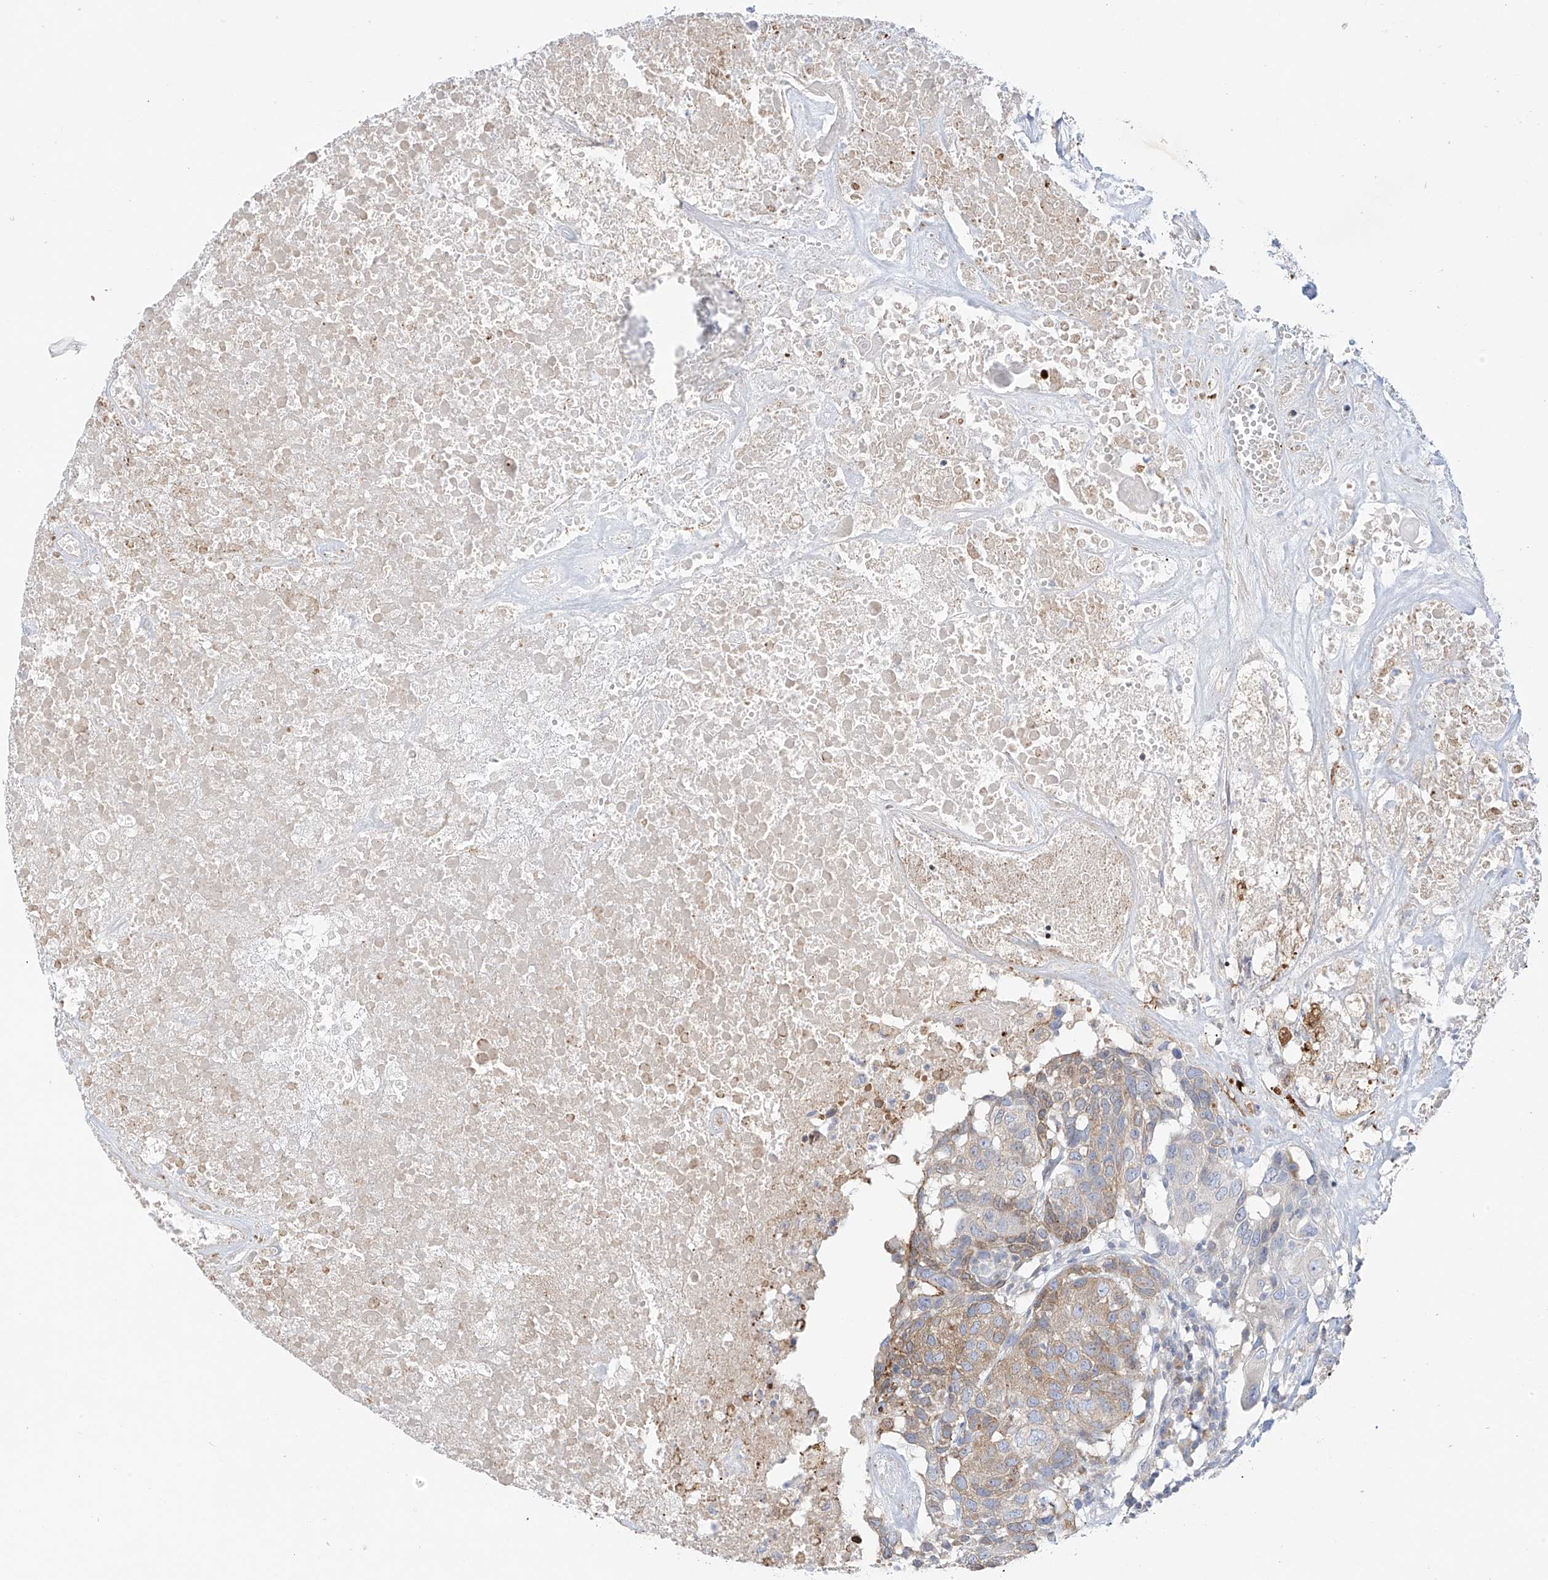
{"staining": {"intensity": "moderate", "quantity": "25%-75%", "location": "cytoplasmic/membranous"}, "tissue": "head and neck cancer", "cell_type": "Tumor cells", "image_type": "cancer", "snomed": [{"axis": "morphology", "description": "Squamous cell carcinoma, NOS"}, {"axis": "topography", "description": "Head-Neck"}], "caption": "Tumor cells exhibit medium levels of moderate cytoplasmic/membranous expression in about 25%-75% of cells in head and neck cancer (squamous cell carcinoma).", "gene": "PCYOX1", "patient": {"sex": "male", "age": 66}}